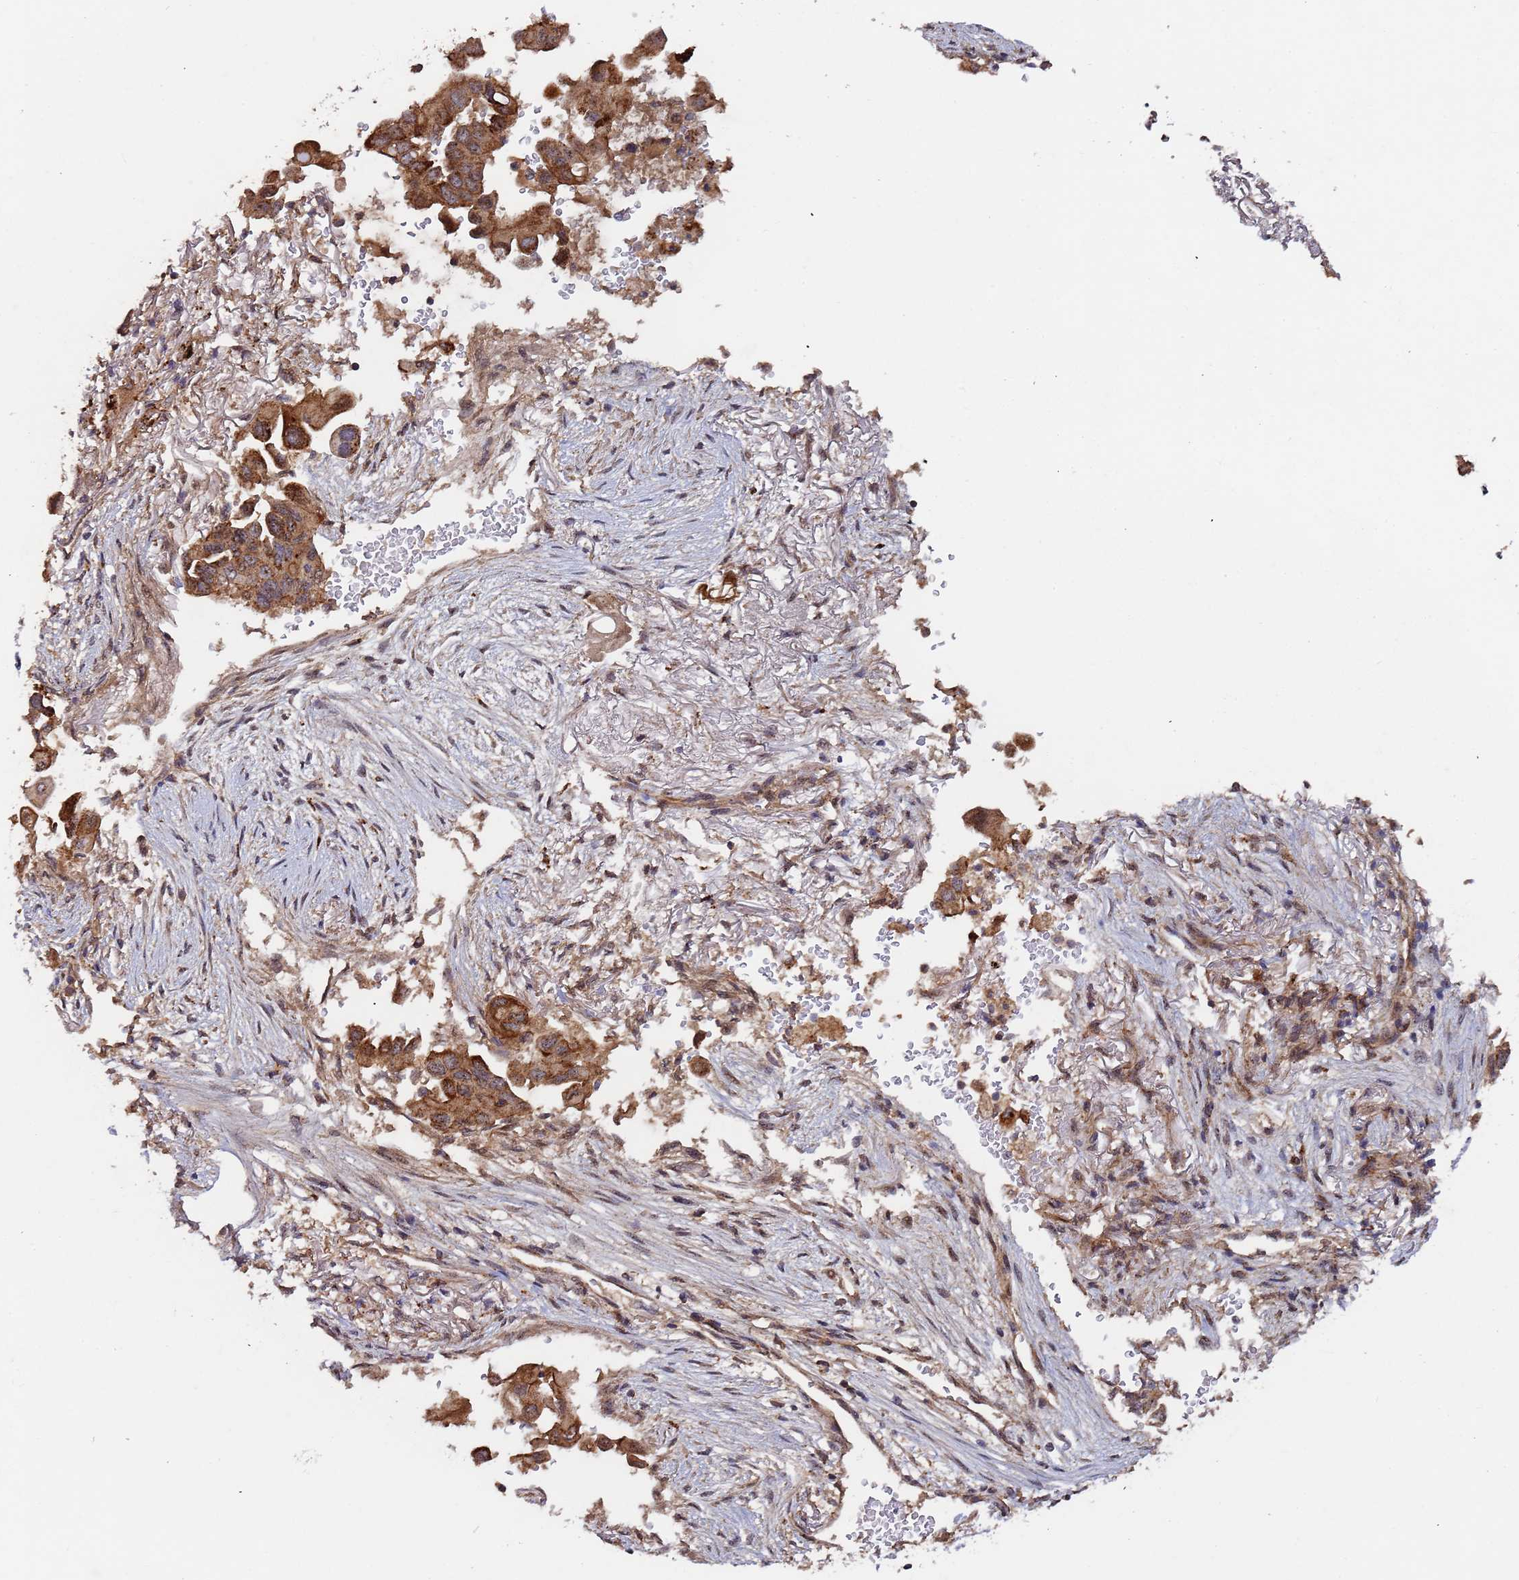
{"staining": {"intensity": "strong", "quantity": ">75%", "location": "cytoplasmic/membranous"}, "tissue": "lung cancer", "cell_type": "Tumor cells", "image_type": "cancer", "snomed": [{"axis": "morphology", "description": "Adenocarcinoma, NOS"}, {"axis": "topography", "description": "Lung"}], "caption": "Protein analysis of lung cancer tissue exhibits strong cytoplasmic/membranous staining in about >75% of tumor cells.", "gene": "KANSL1L", "patient": {"sex": "female", "age": 76}}